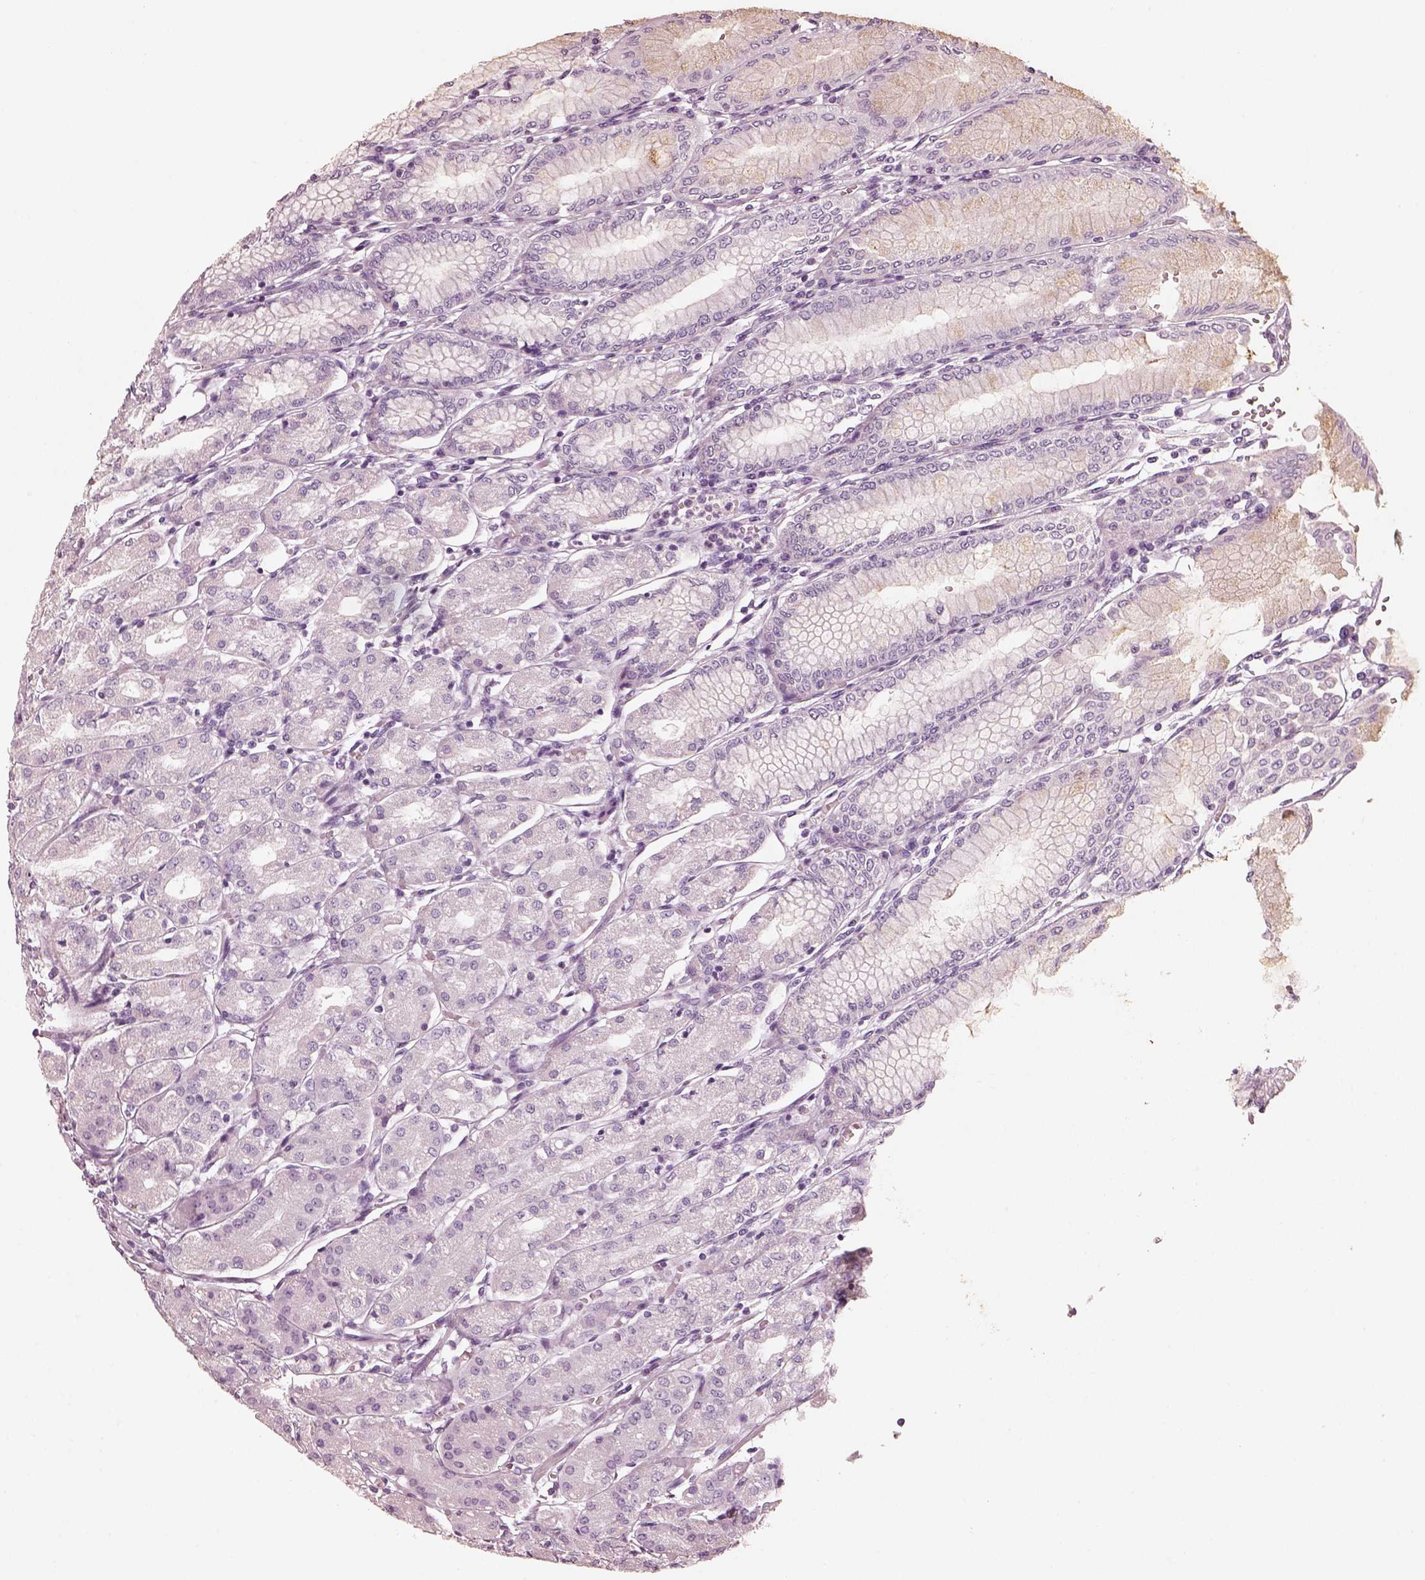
{"staining": {"intensity": "negative", "quantity": "none", "location": "none"}, "tissue": "stomach", "cell_type": "Glandular cells", "image_type": "normal", "snomed": [{"axis": "morphology", "description": "Normal tissue, NOS"}, {"axis": "topography", "description": "Skeletal muscle"}, {"axis": "topography", "description": "Stomach"}], "caption": "IHC of normal human stomach reveals no expression in glandular cells.", "gene": "R3HDML", "patient": {"sex": "female", "age": 57}}